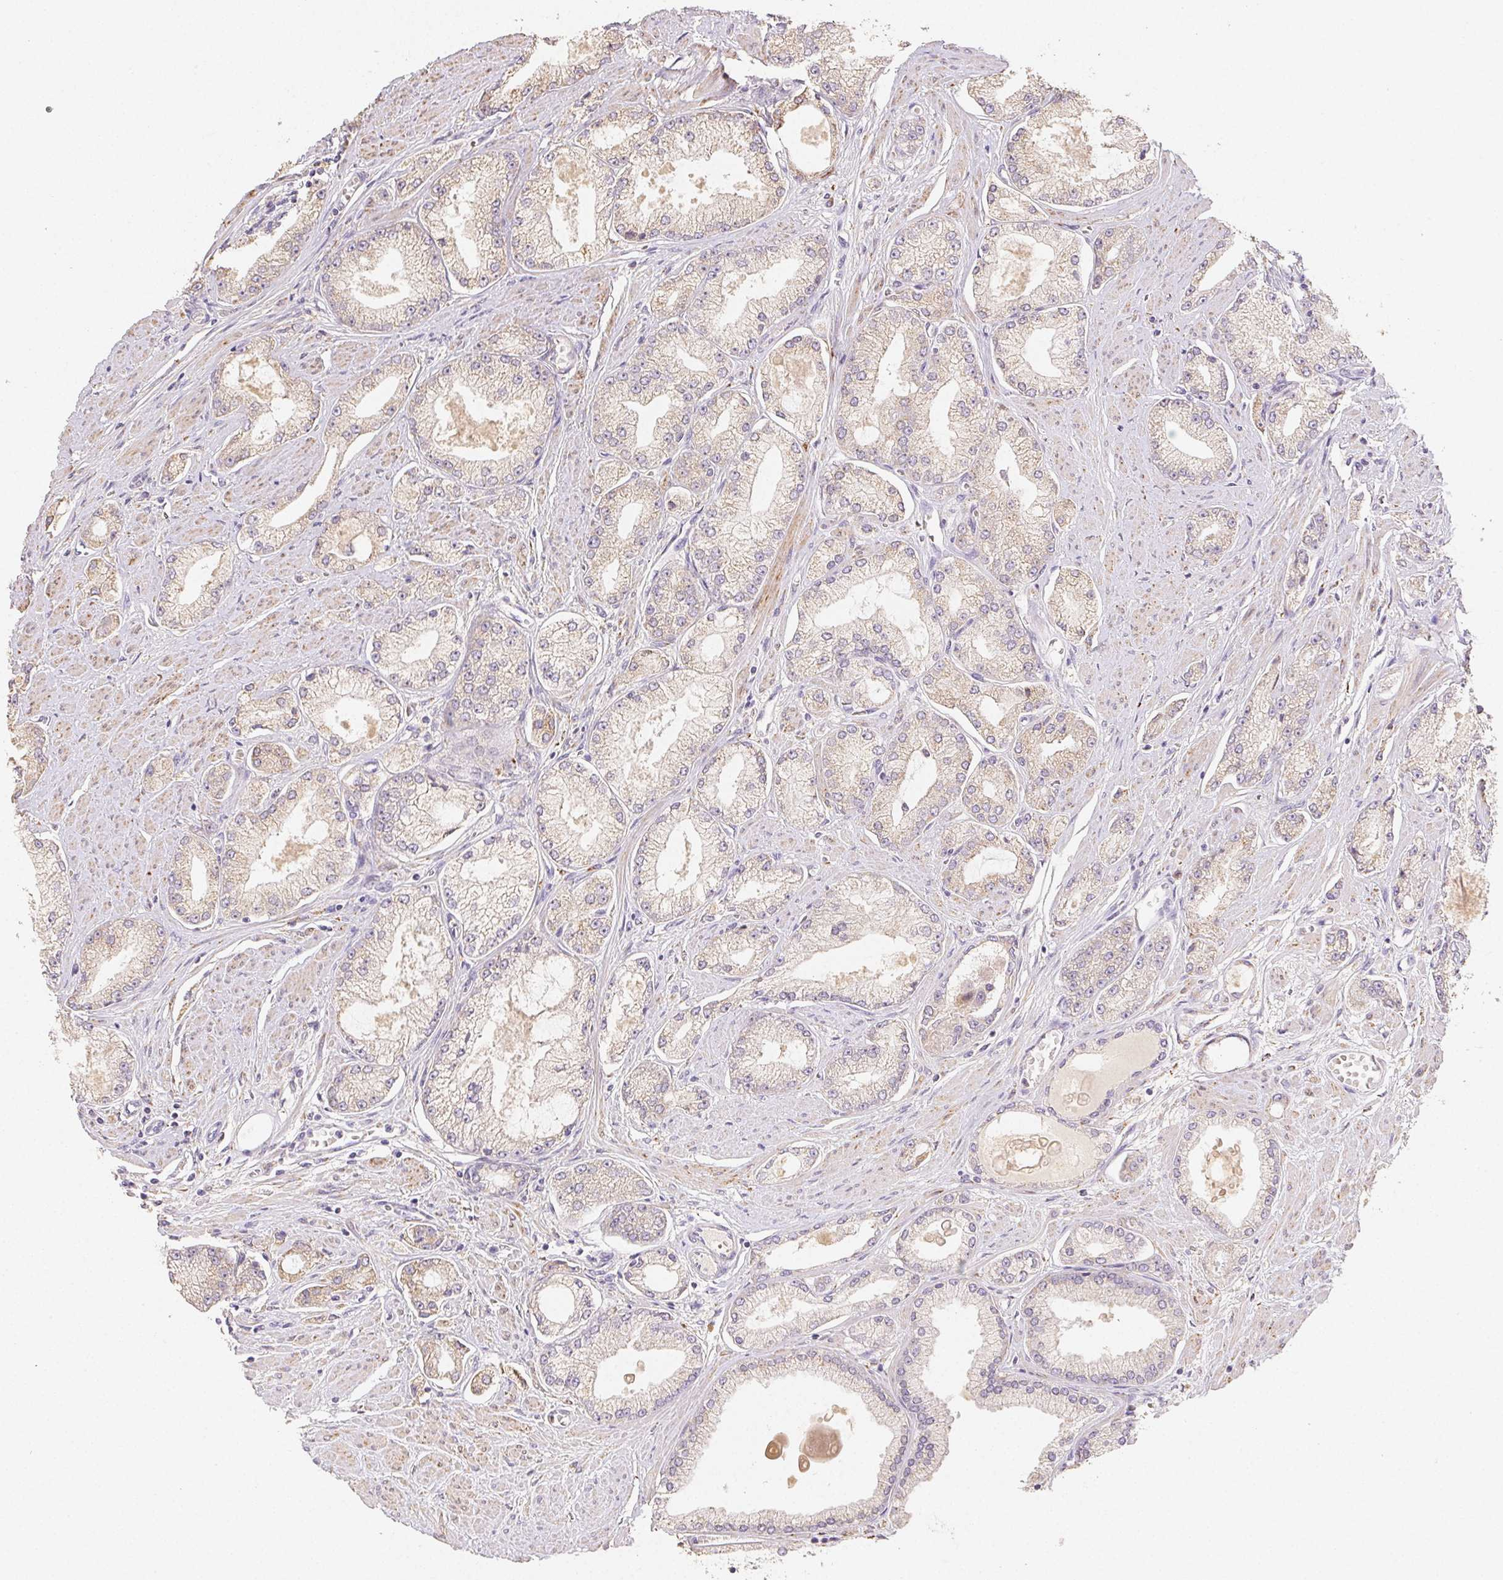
{"staining": {"intensity": "weak", "quantity": "<25%", "location": "cytoplasmic/membranous"}, "tissue": "prostate cancer", "cell_type": "Tumor cells", "image_type": "cancer", "snomed": [{"axis": "morphology", "description": "Adenocarcinoma, High grade"}, {"axis": "topography", "description": "Prostate"}], "caption": "Immunohistochemistry histopathology image of neoplastic tissue: human prostate cancer stained with DAB displays no significant protein expression in tumor cells.", "gene": "ACVR1B", "patient": {"sex": "male", "age": 68}}